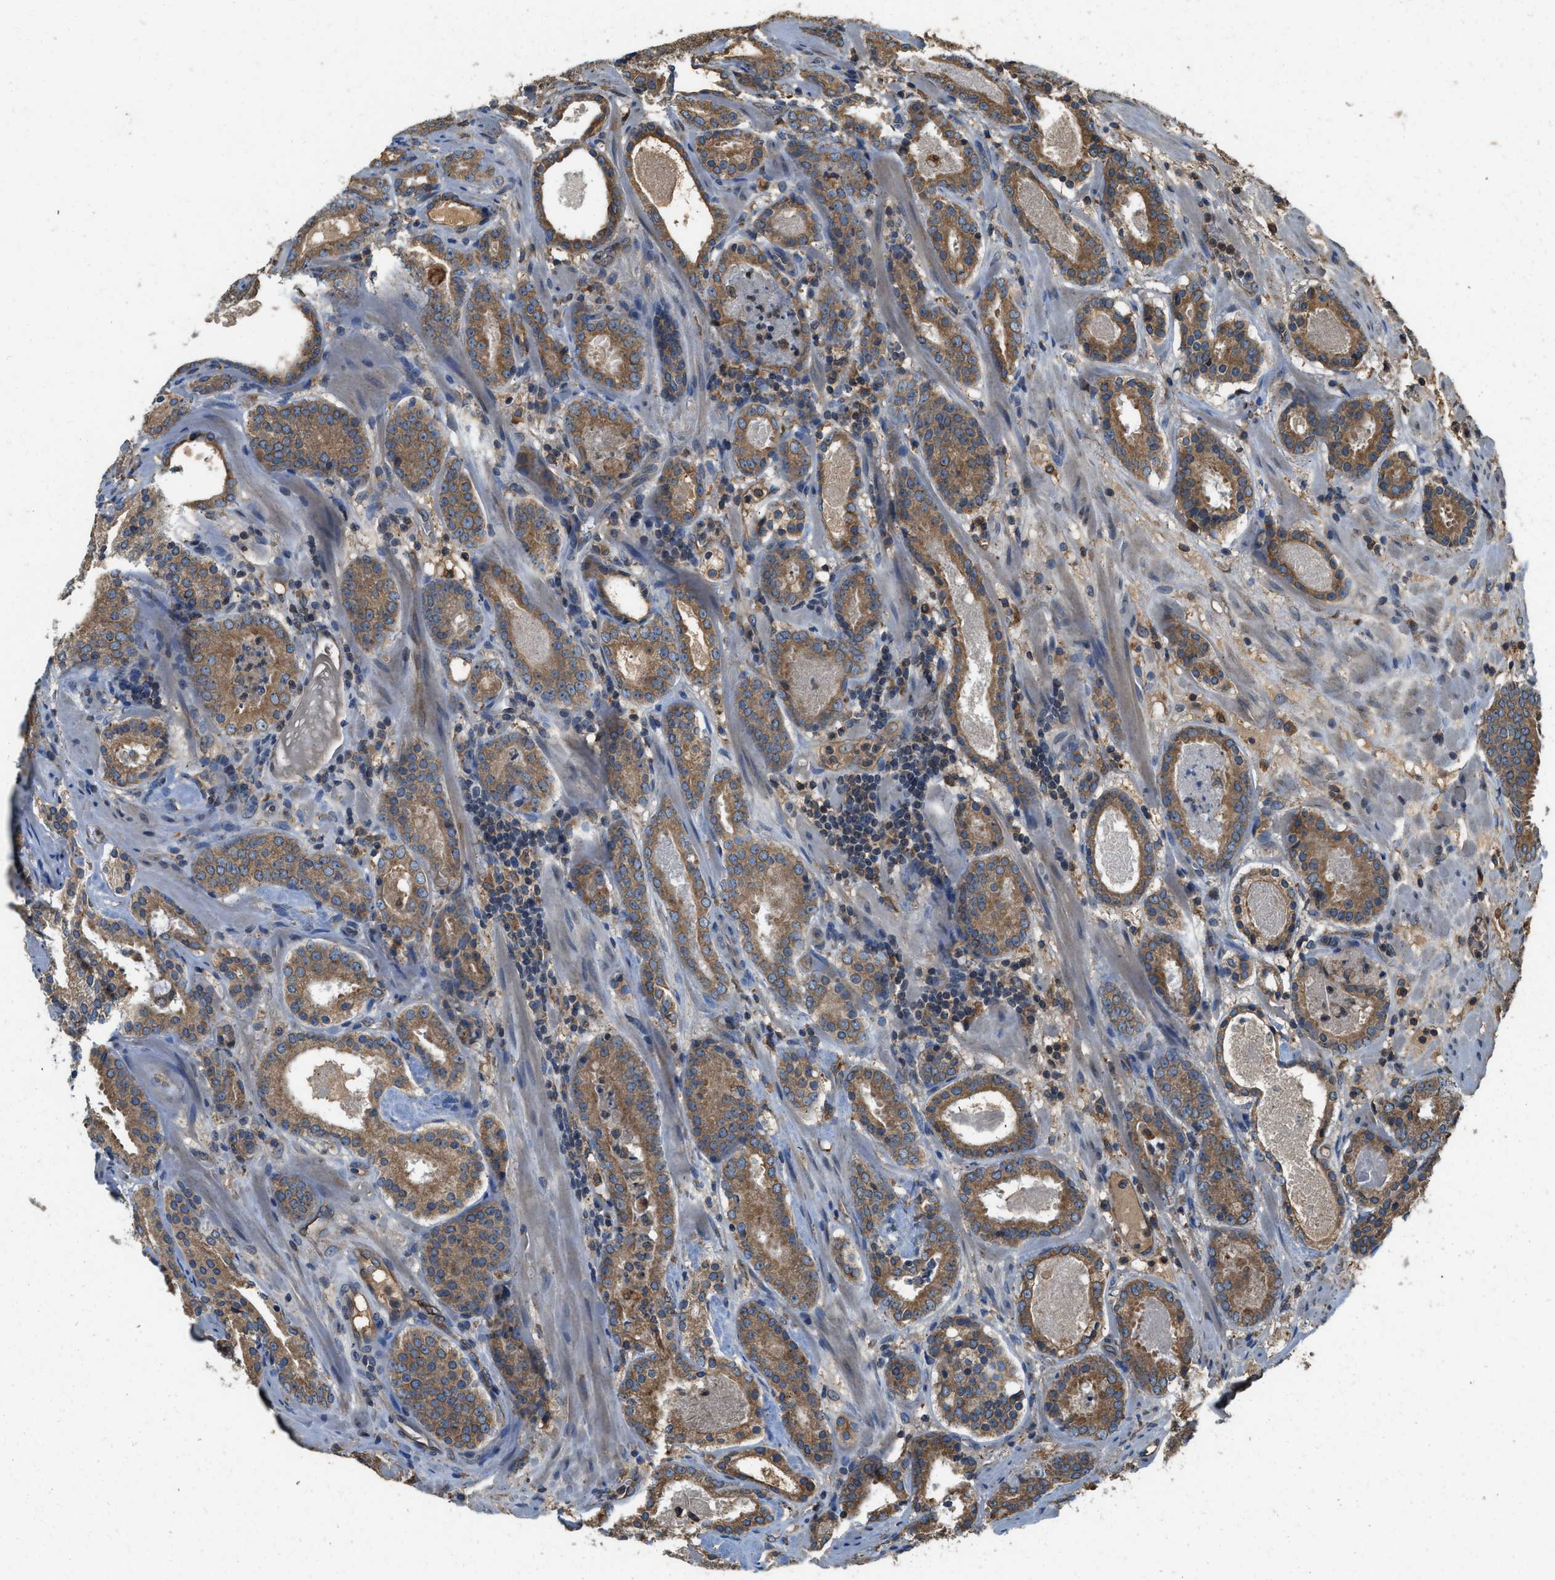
{"staining": {"intensity": "moderate", "quantity": ">75%", "location": "cytoplasmic/membranous"}, "tissue": "prostate cancer", "cell_type": "Tumor cells", "image_type": "cancer", "snomed": [{"axis": "morphology", "description": "Adenocarcinoma, Low grade"}, {"axis": "topography", "description": "Prostate"}], "caption": "The histopathology image shows a brown stain indicating the presence of a protein in the cytoplasmic/membranous of tumor cells in prostate cancer. The staining was performed using DAB, with brown indicating positive protein expression. Nuclei are stained blue with hematoxylin.", "gene": "BCAP31", "patient": {"sex": "male", "age": 69}}